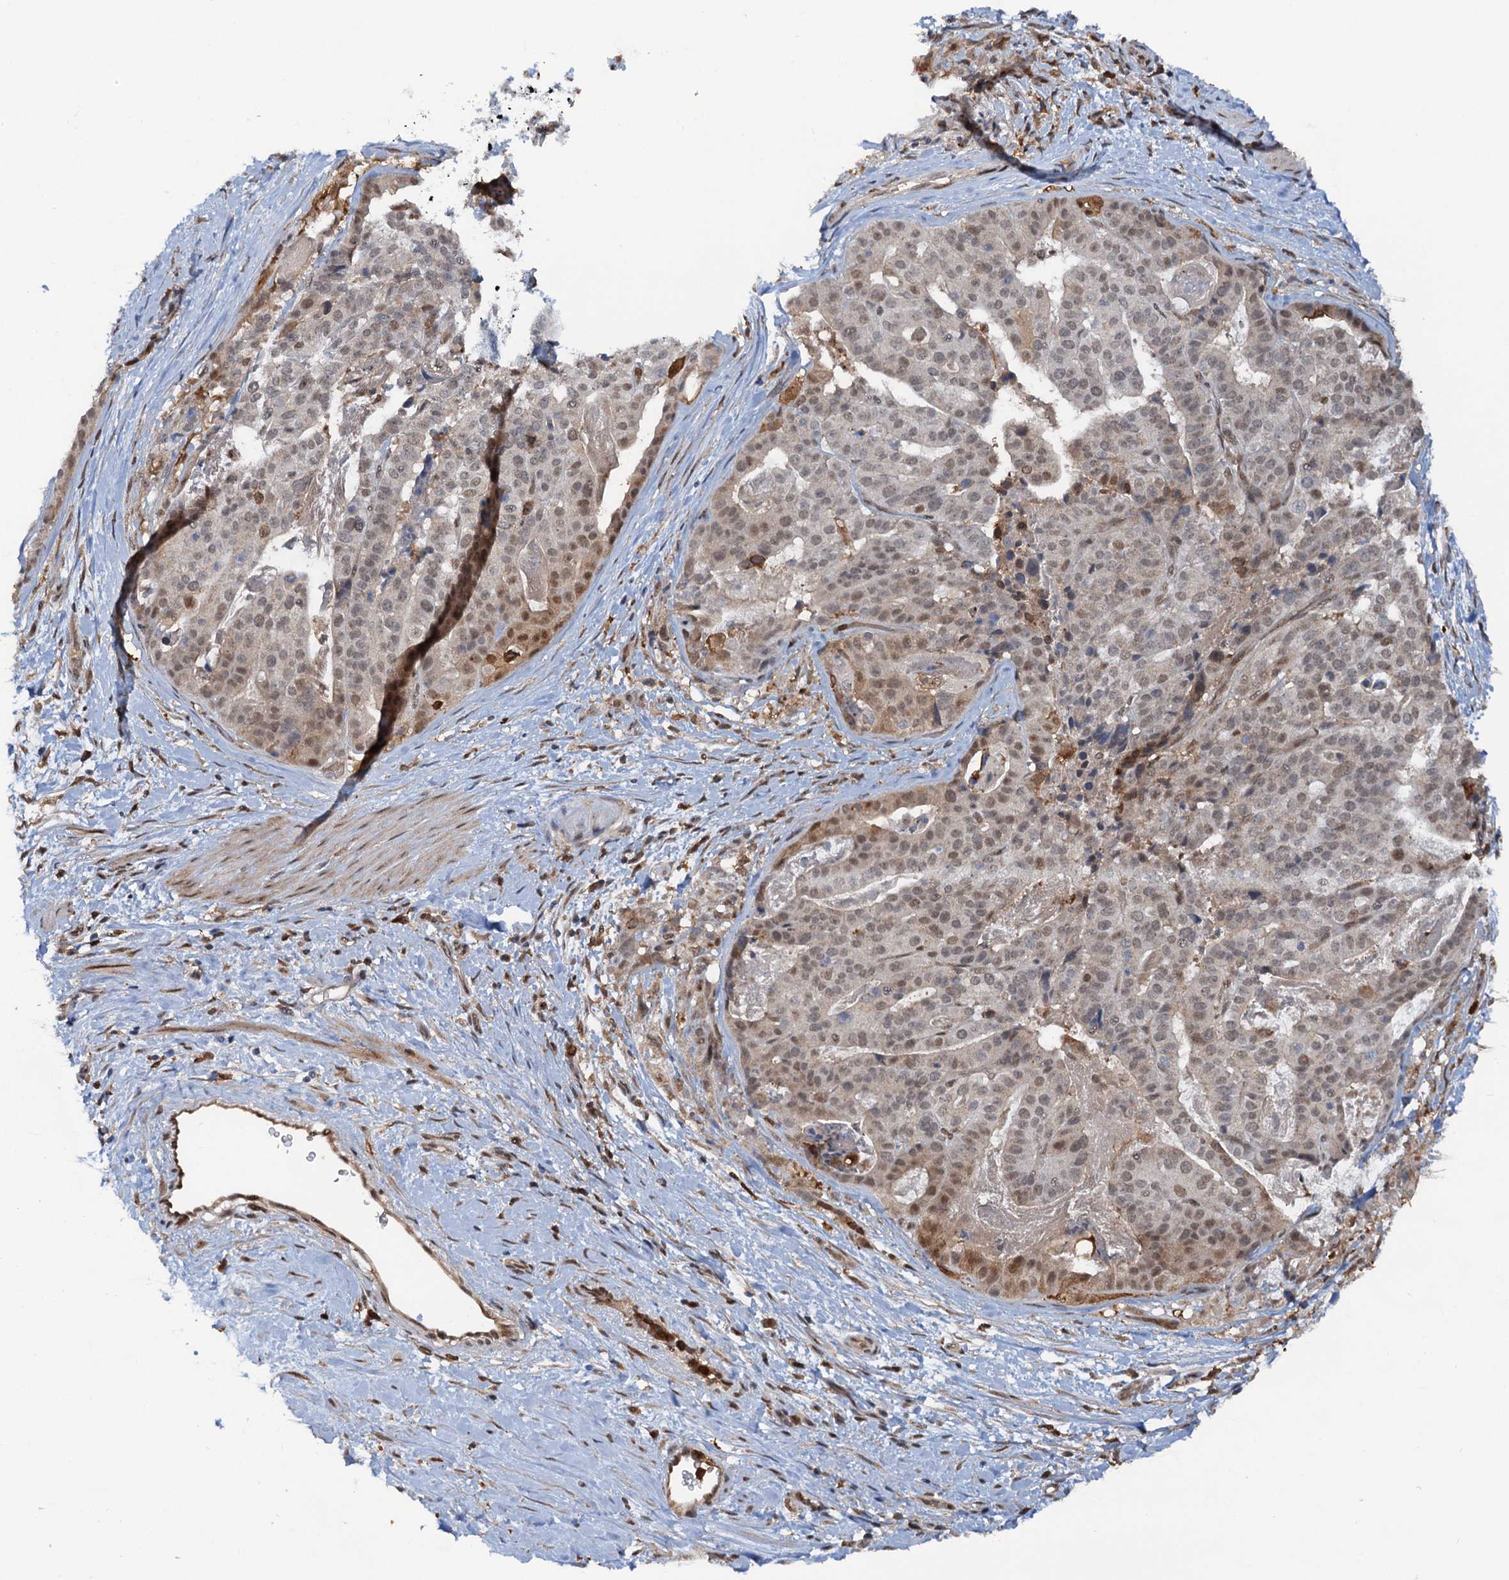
{"staining": {"intensity": "weak", "quantity": ">75%", "location": "nuclear"}, "tissue": "stomach cancer", "cell_type": "Tumor cells", "image_type": "cancer", "snomed": [{"axis": "morphology", "description": "Adenocarcinoma, NOS"}, {"axis": "topography", "description": "Stomach"}], "caption": "Stomach adenocarcinoma was stained to show a protein in brown. There is low levels of weak nuclear expression in about >75% of tumor cells.", "gene": "ZNF609", "patient": {"sex": "male", "age": 48}}